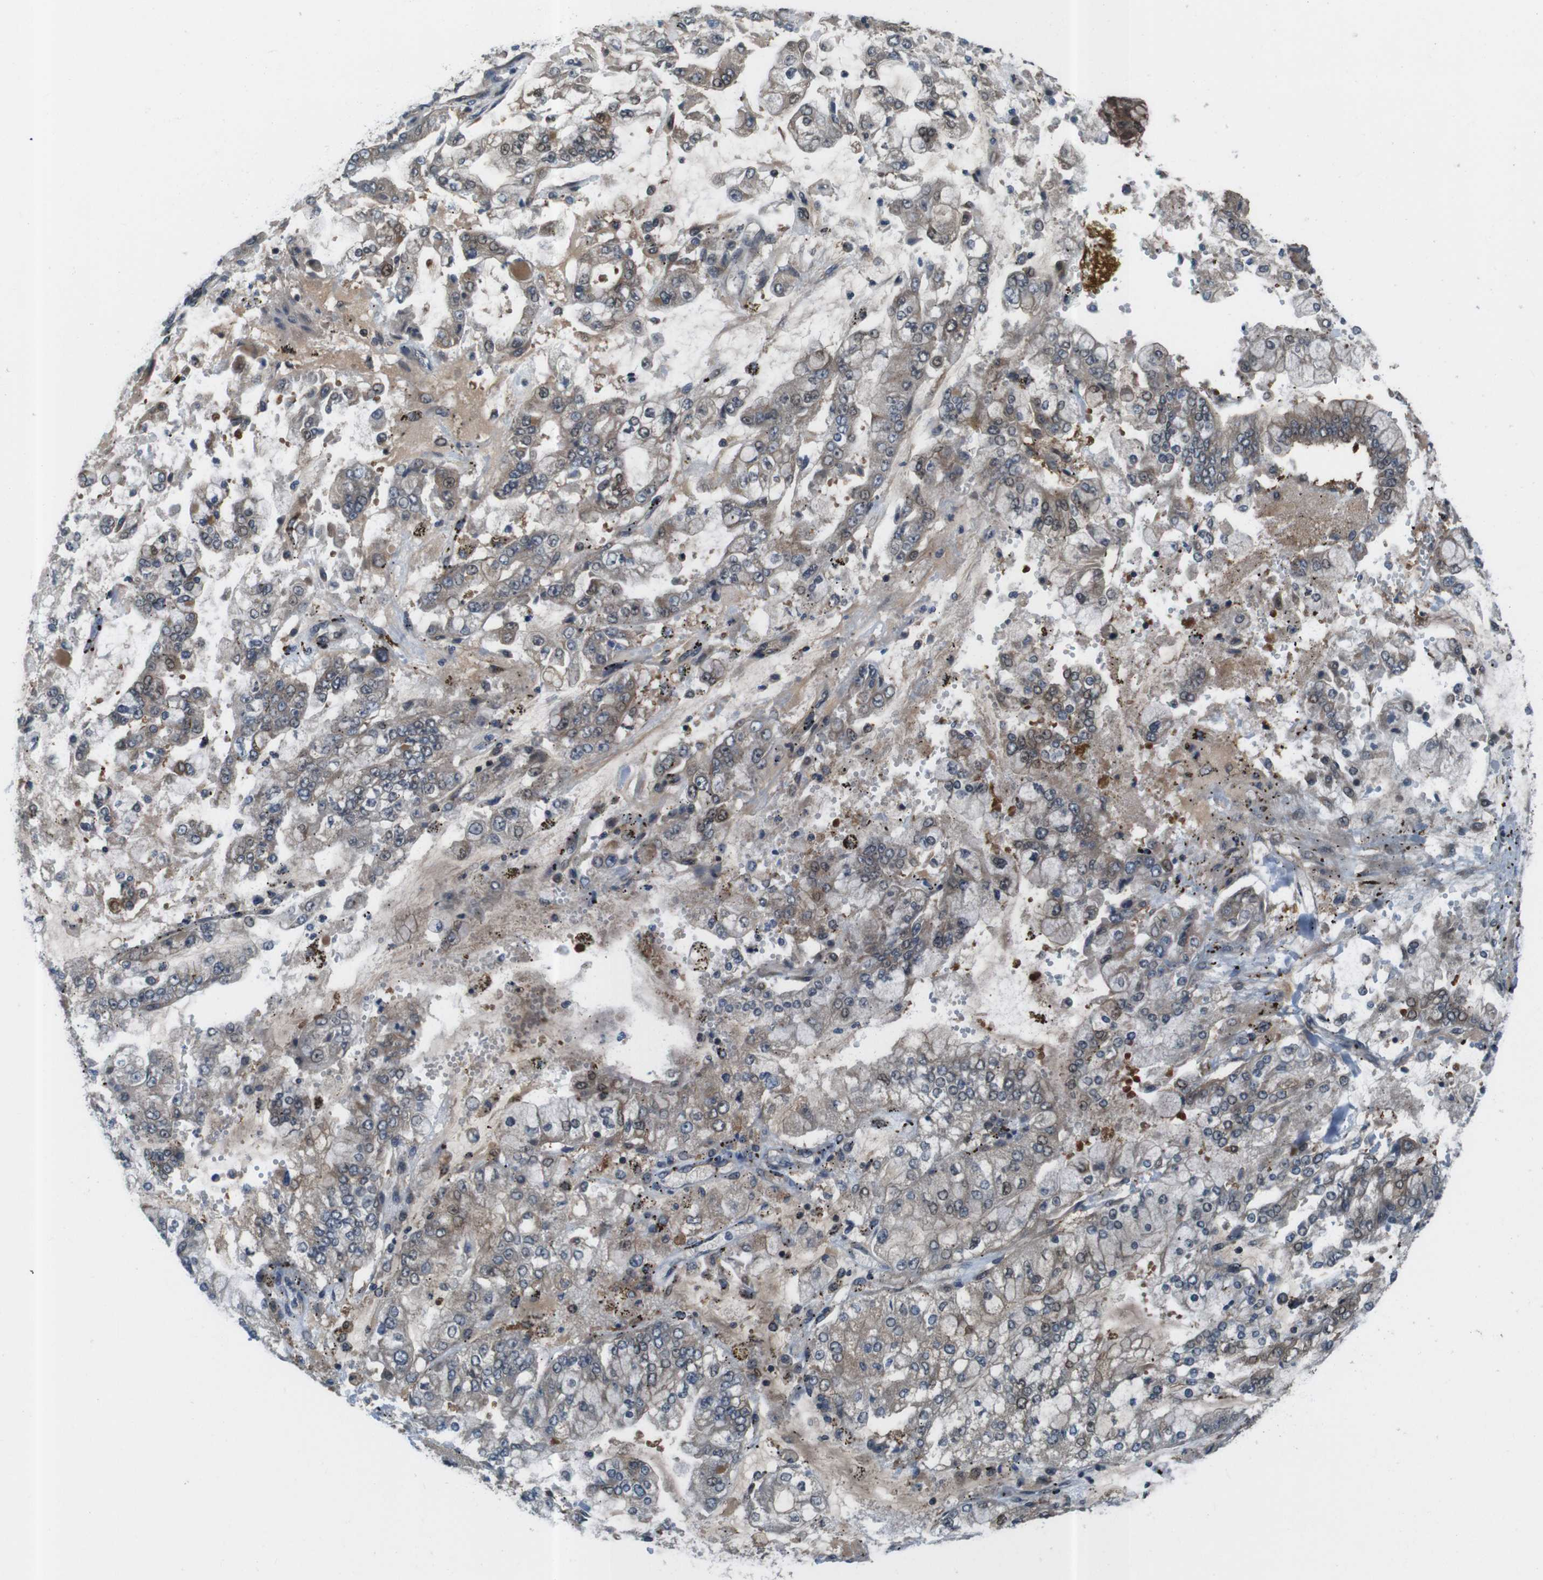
{"staining": {"intensity": "weak", "quantity": "25%-75%", "location": "cytoplasmic/membranous,nuclear"}, "tissue": "stomach cancer", "cell_type": "Tumor cells", "image_type": "cancer", "snomed": [{"axis": "morphology", "description": "Adenocarcinoma, NOS"}, {"axis": "topography", "description": "Stomach"}], "caption": "Approximately 25%-75% of tumor cells in adenocarcinoma (stomach) exhibit weak cytoplasmic/membranous and nuclear protein staining as visualized by brown immunohistochemical staining.", "gene": "LRP5", "patient": {"sex": "male", "age": 76}}